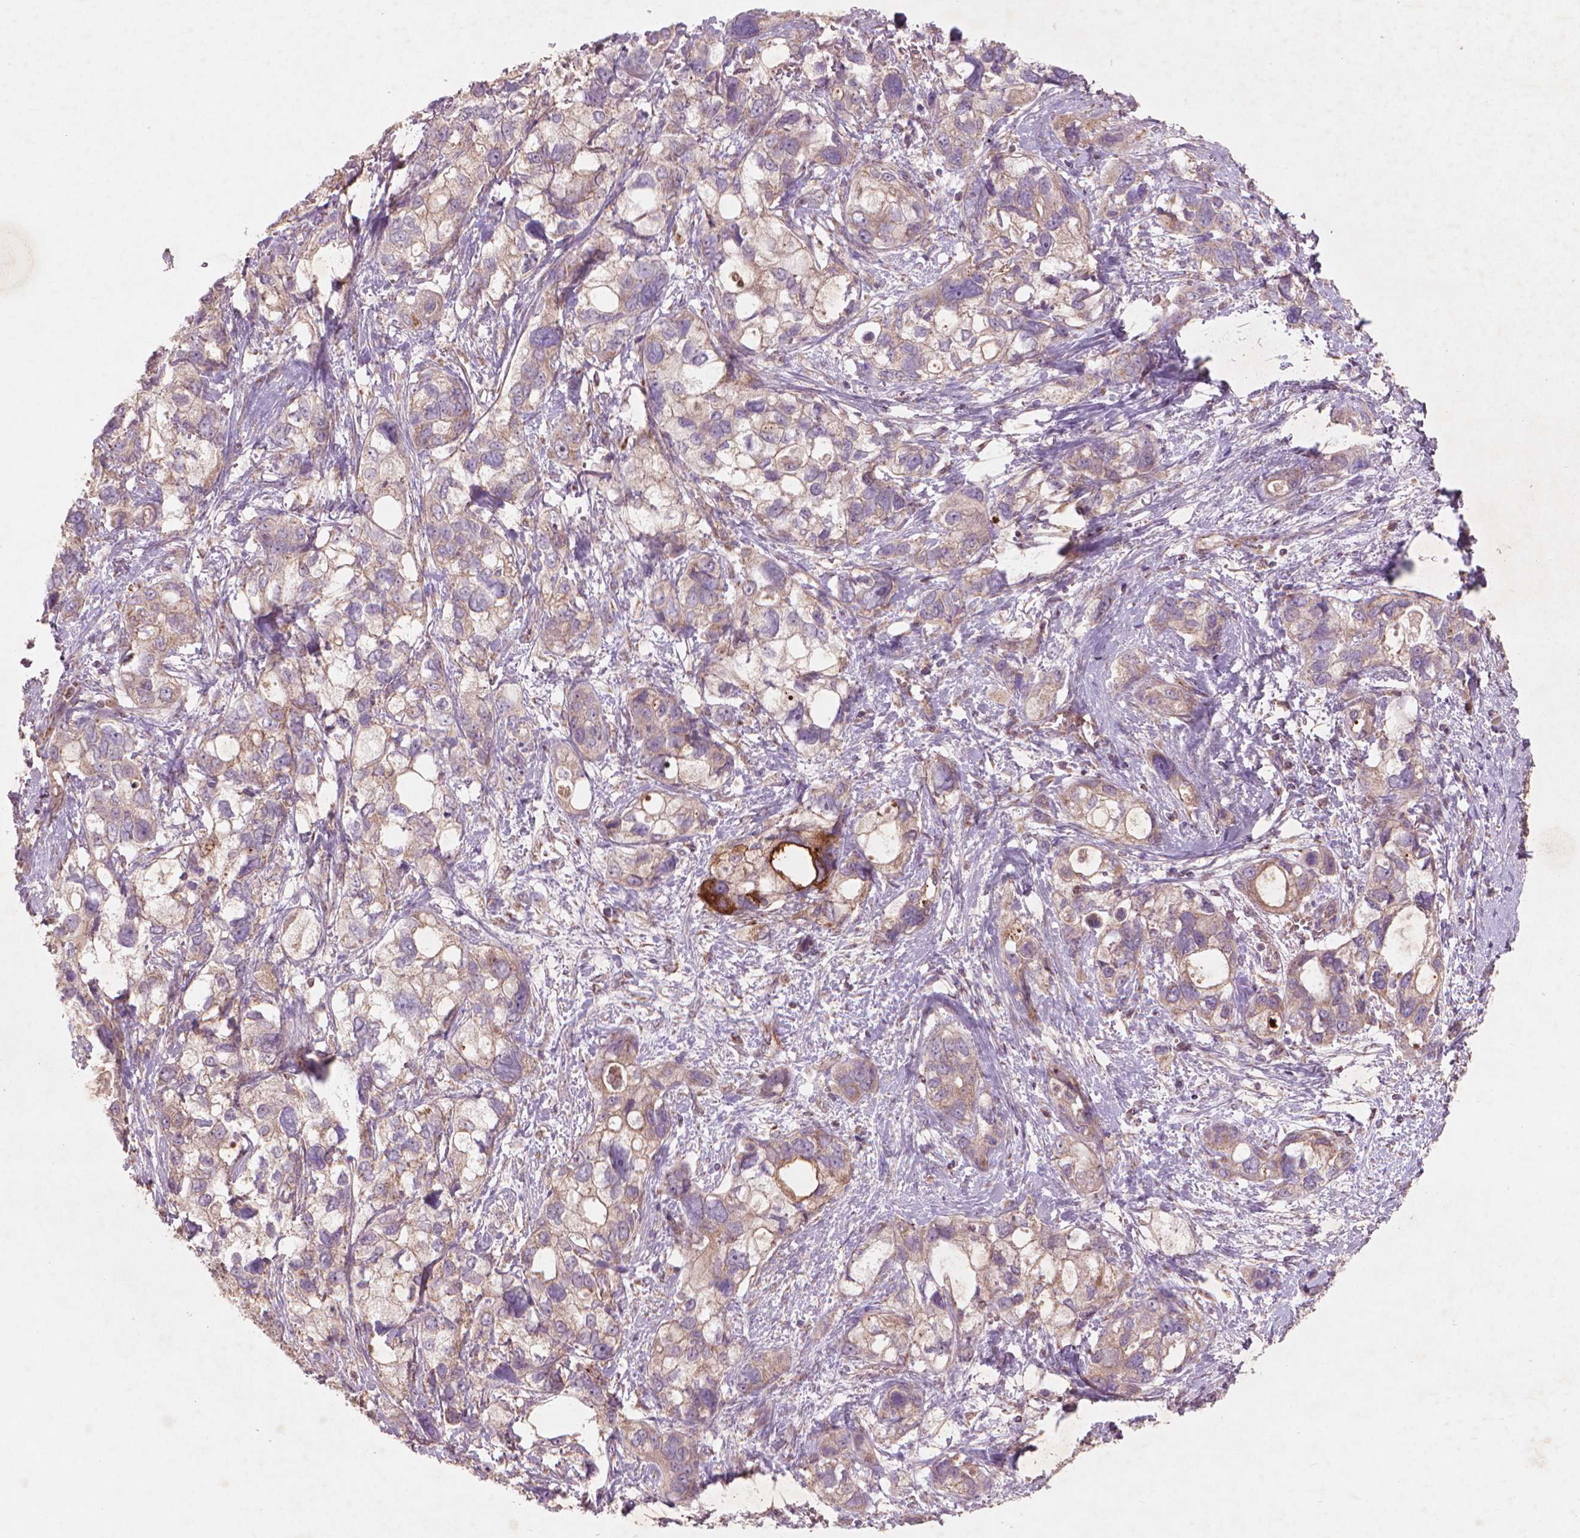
{"staining": {"intensity": "weak", "quantity": "25%-75%", "location": "cytoplasmic/membranous"}, "tissue": "stomach cancer", "cell_type": "Tumor cells", "image_type": "cancer", "snomed": [{"axis": "morphology", "description": "Adenocarcinoma, NOS"}, {"axis": "topography", "description": "Stomach, upper"}], "caption": "A low amount of weak cytoplasmic/membranous expression is seen in approximately 25%-75% of tumor cells in stomach cancer (adenocarcinoma) tissue.", "gene": "NLRX1", "patient": {"sex": "female", "age": 81}}